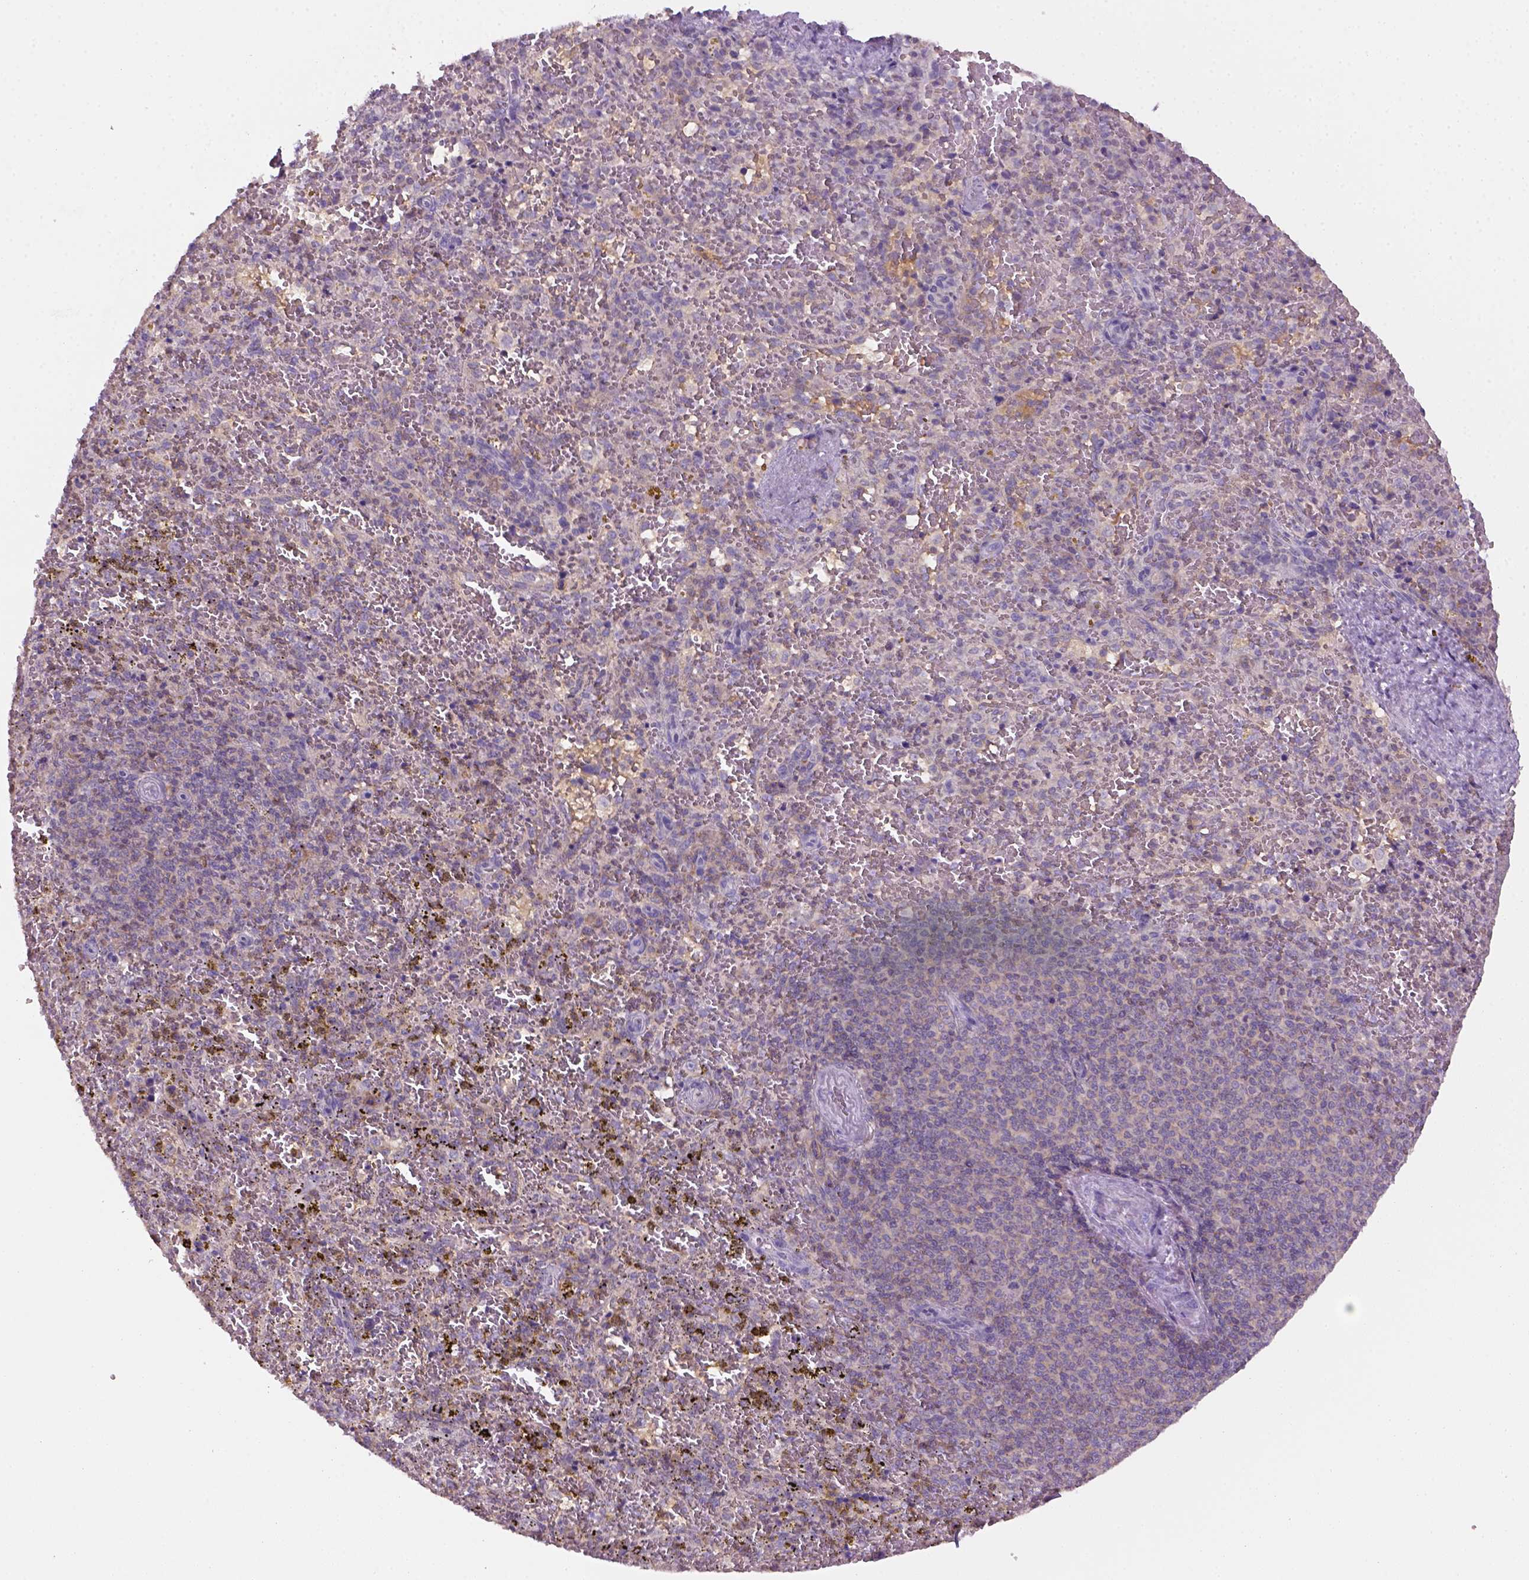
{"staining": {"intensity": "moderate", "quantity": "<25%", "location": "cytoplasmic/membranous"}, "tissue": "spleen", "cell_type": "Cells in red pulp", "image_type": "normal", "snomed": [{"axis": "morphology", "description": "Normal tissue, NOS"}, {"axis": "topography", "description": "Spleen"}], "caption": "An image showing moderate cytoplasmic/membranous positivity in approximately <25% of cells in red pulp in normal spleen, as visualized by brown immunohistochemical staining.", "gene": "GOT1", "patient": {"sex": "female", "age": 50}}